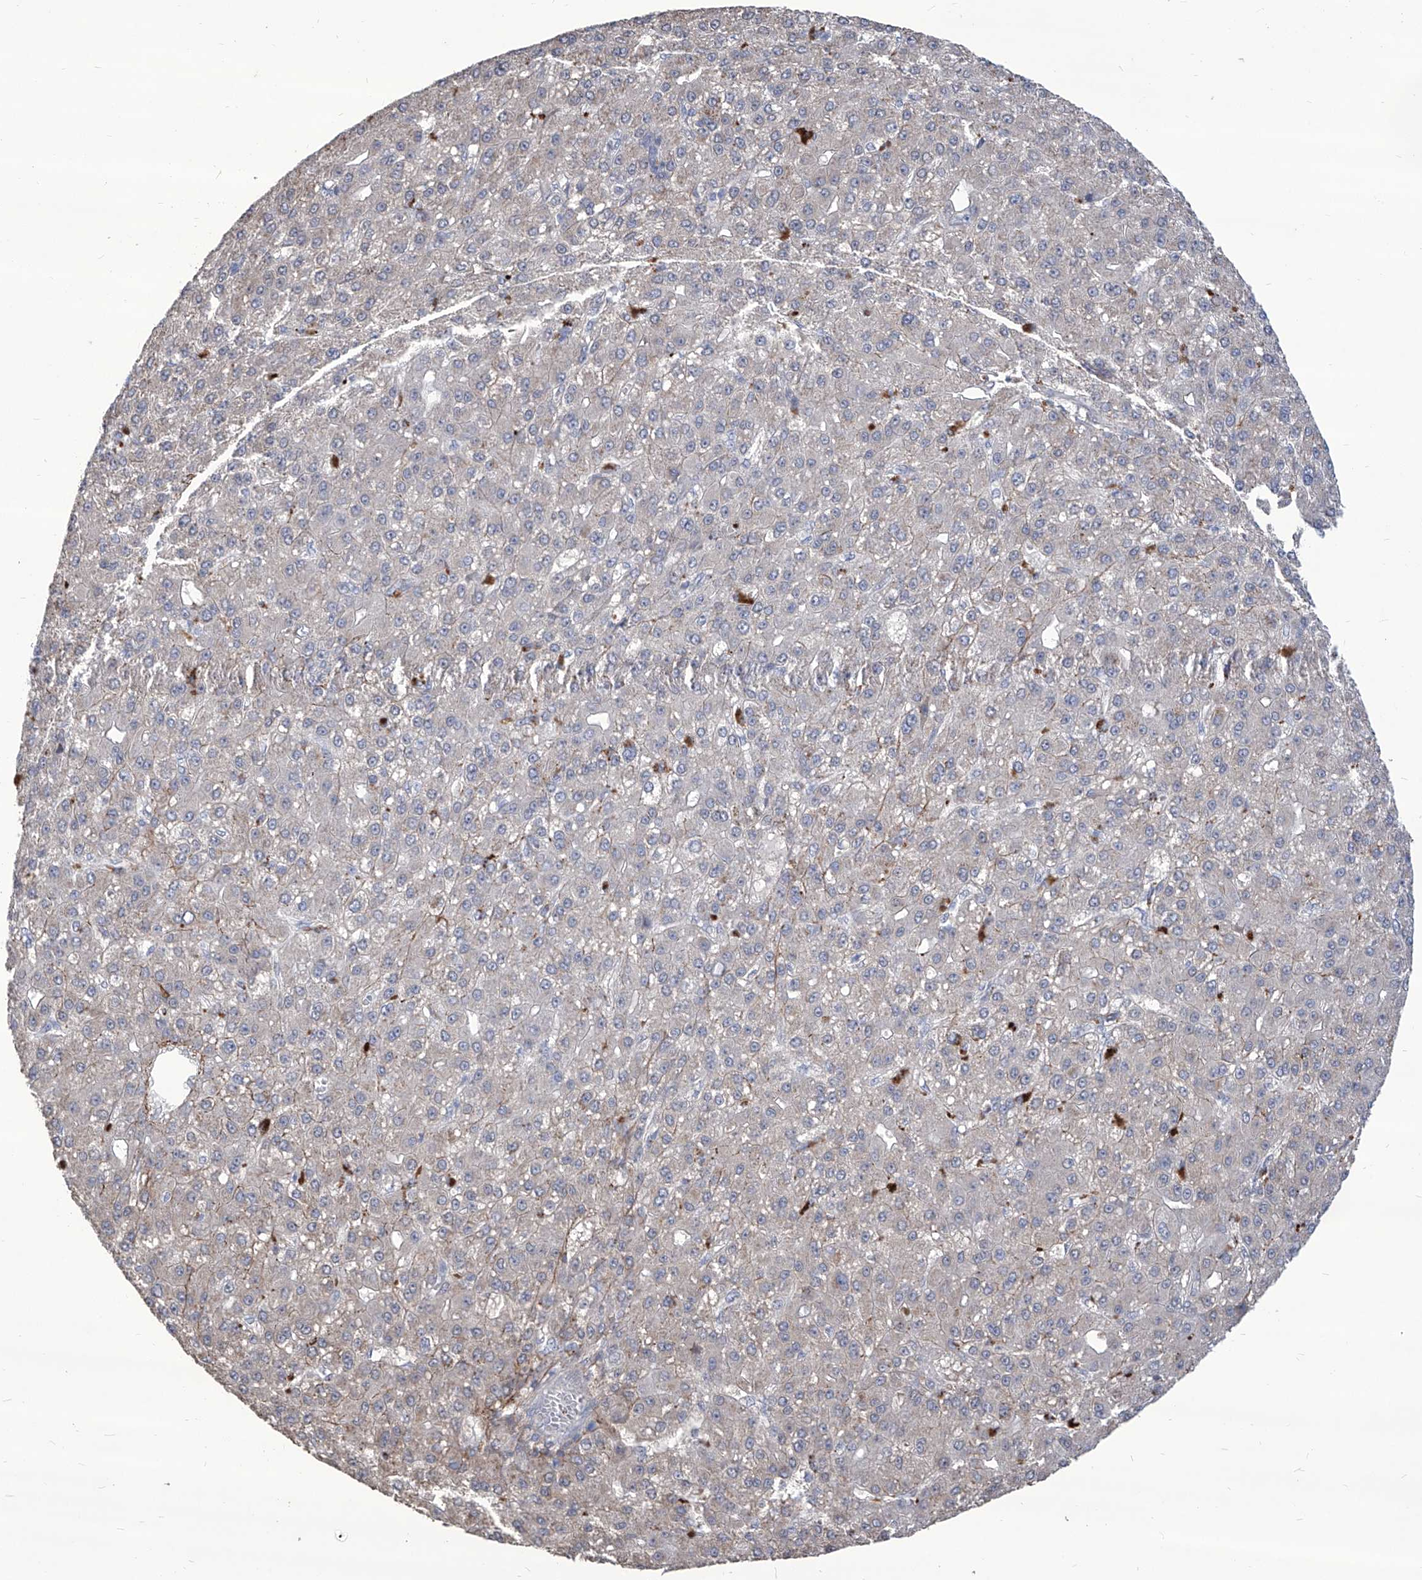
{"staining": {"intensity": "negative", "quantity": "none", "location": "none"}, "tissue": "liver cancer", "cell_type": "Tumor cells", "image_type": "cancer", "snomed": [{"axis": "morphology", "description": "Carcinoma, Hepatocellular, NOS"}, {"axis": "topography", "description": "Liver"}], "caption": "Protein analysis of liver cancer (hepatocellular carcinoma) displays no significant positivity in tumor cells. (DAB IHC, high magnification).", "gene": "TXNIP", "patient": {"sex": "male", "age": 67}}